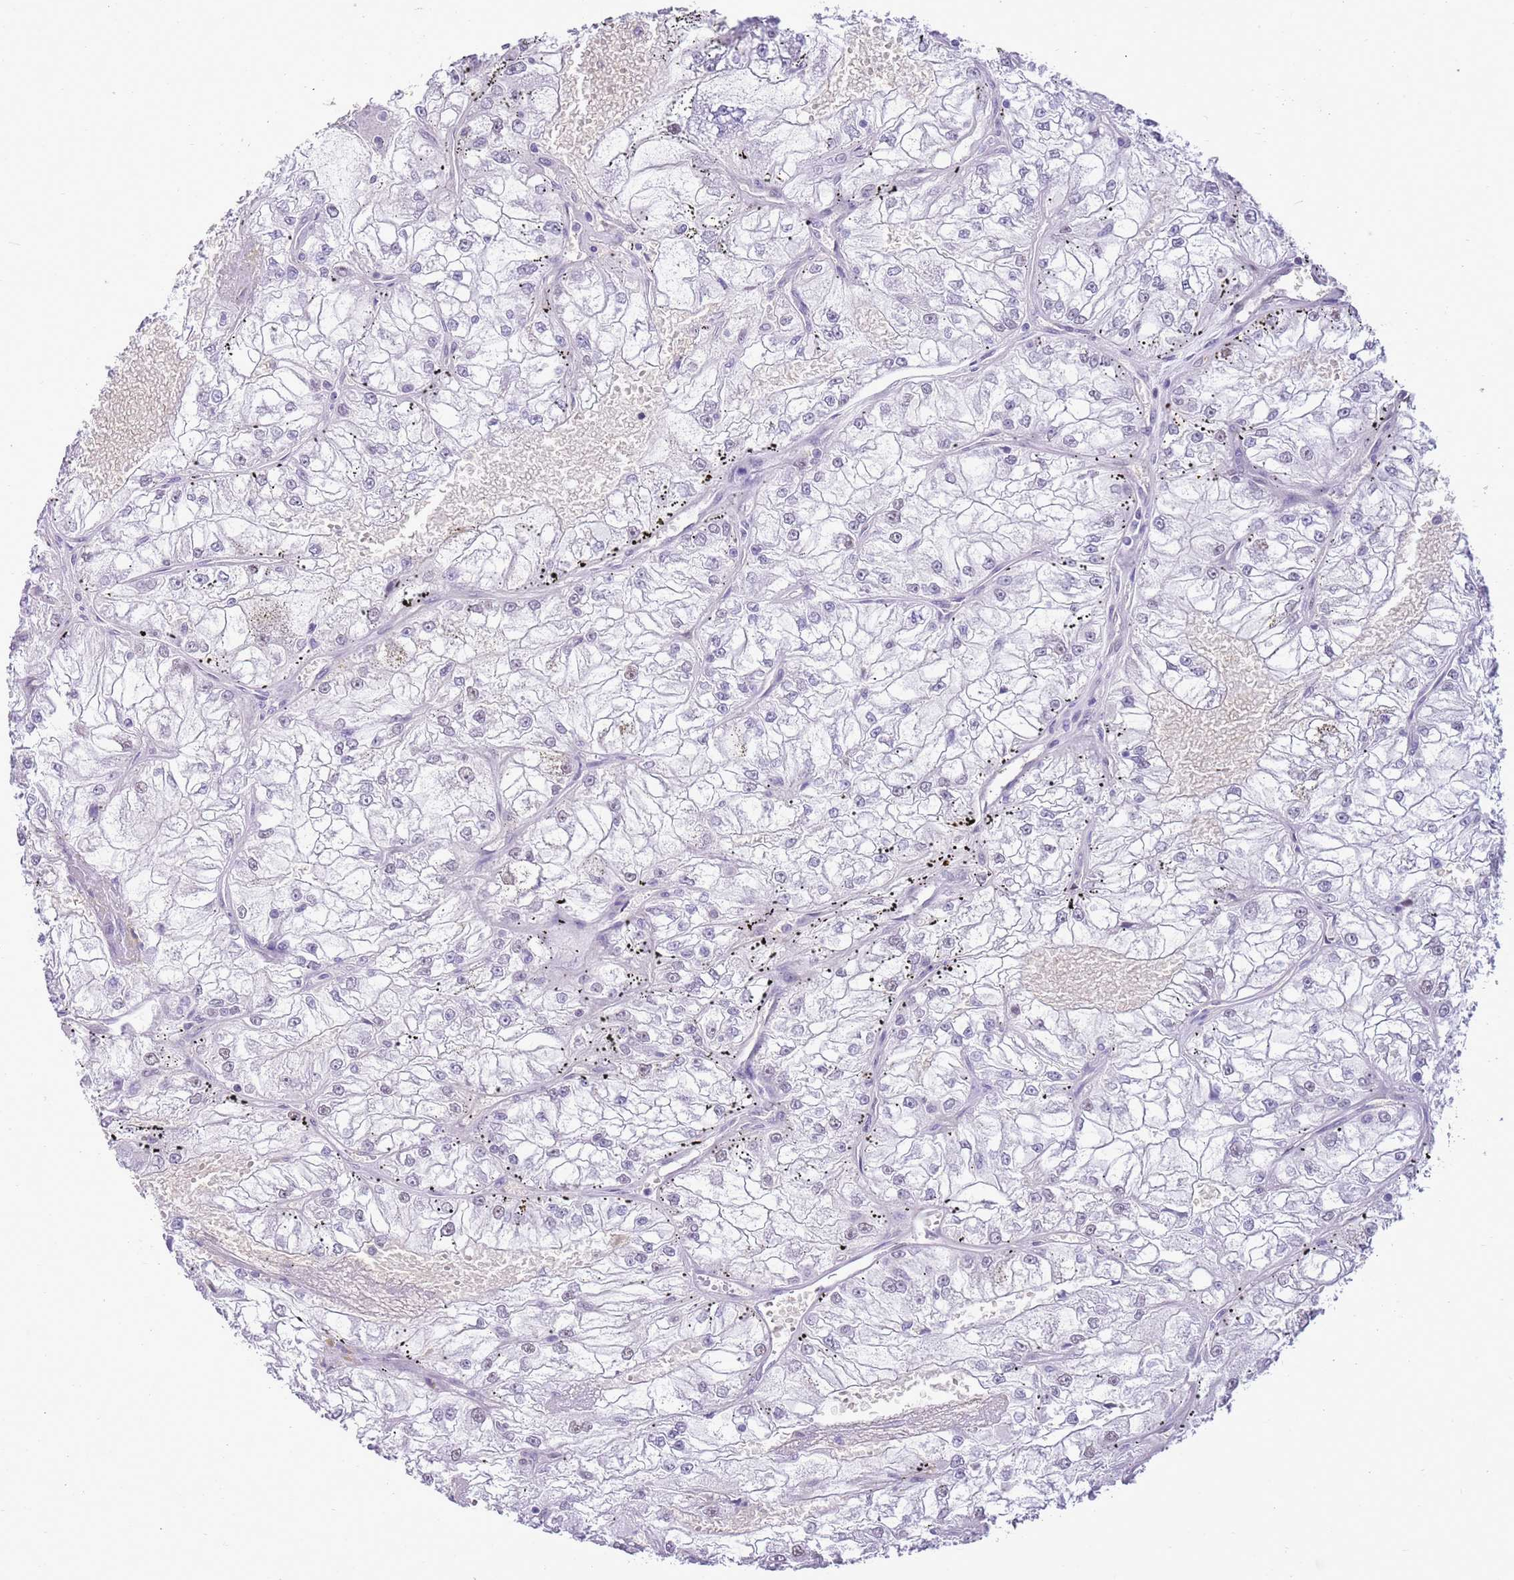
{"staining": {"intensity": "negative", "quantity": "none", "location": "none"}, "tissue": "renal cancer", "cell_type": "Tumor cells", "image_type": "cancer", "snomed": [{"axis": "morphology", "description": "Adenocarcinoma, NOS"}, {"axis": "topography", "description": "Kidney"}], "caption": "Renal cancer stained for a protein using IHC exhibits no positivity tumor cells.", "gene": "DDI2", "patient": {"sex": "female", "age": 72}}